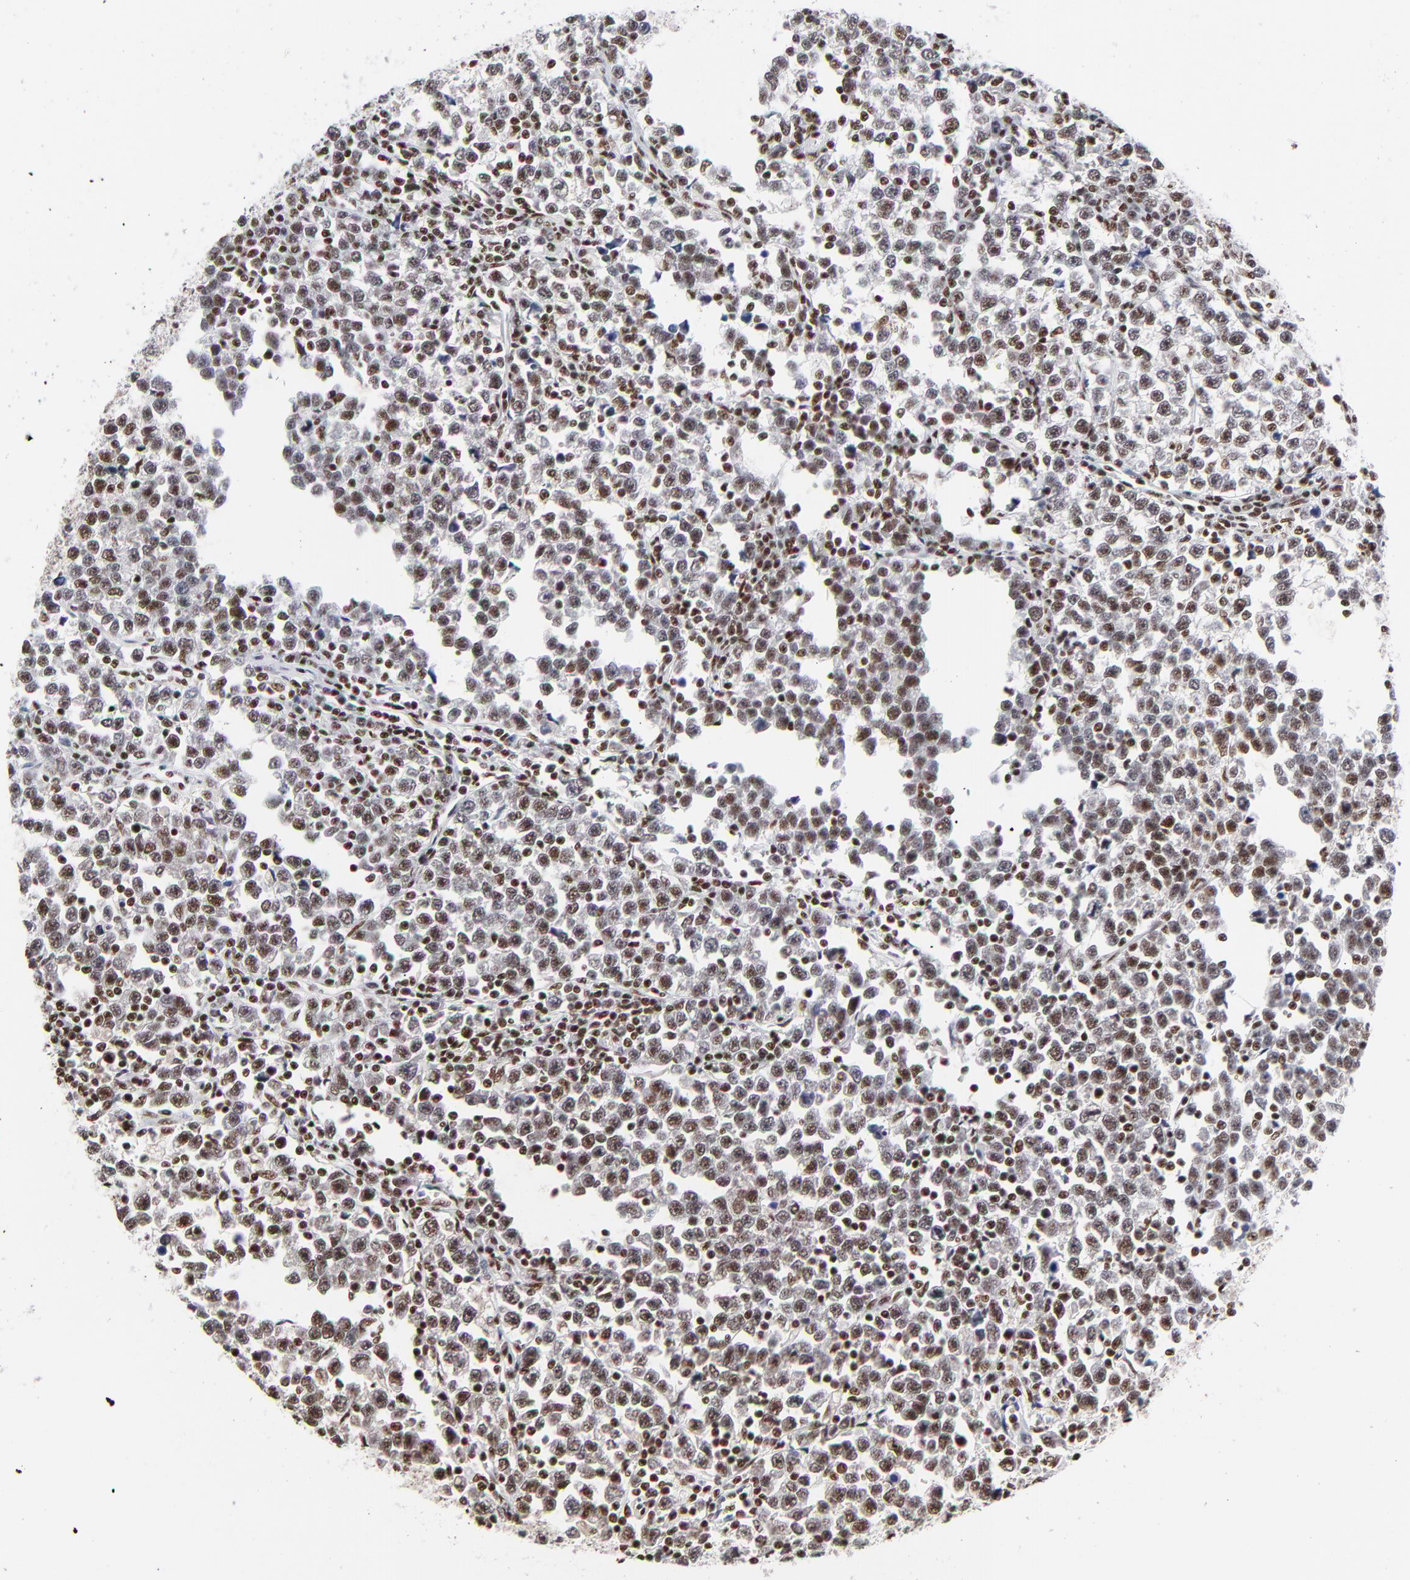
{"staining": {"intensity": "strong", "quantity": ">75%", "location": "nuclear"}, "tissue": "testis cancer", "cell_type": "Tumor cells", "image_type": "cancer", "snomed": [{"axis": "morphology", "description": "Seminoma, NOS"}, {"axis": "topography", "description": "Testis"}], "caption": "Immunohistochemical staining of human testis cancer (seminoma) shows high levels of strong nuclear protein staining in about >75% of tumor cells. Using DAB (3,3'-diaminobenzidine) (brown) and hematoxylin (blue) stains, captured at high magnification using brightfield microscopy.", "gene": "CREB1", "patient": {"sex": "male", "age": 43}}